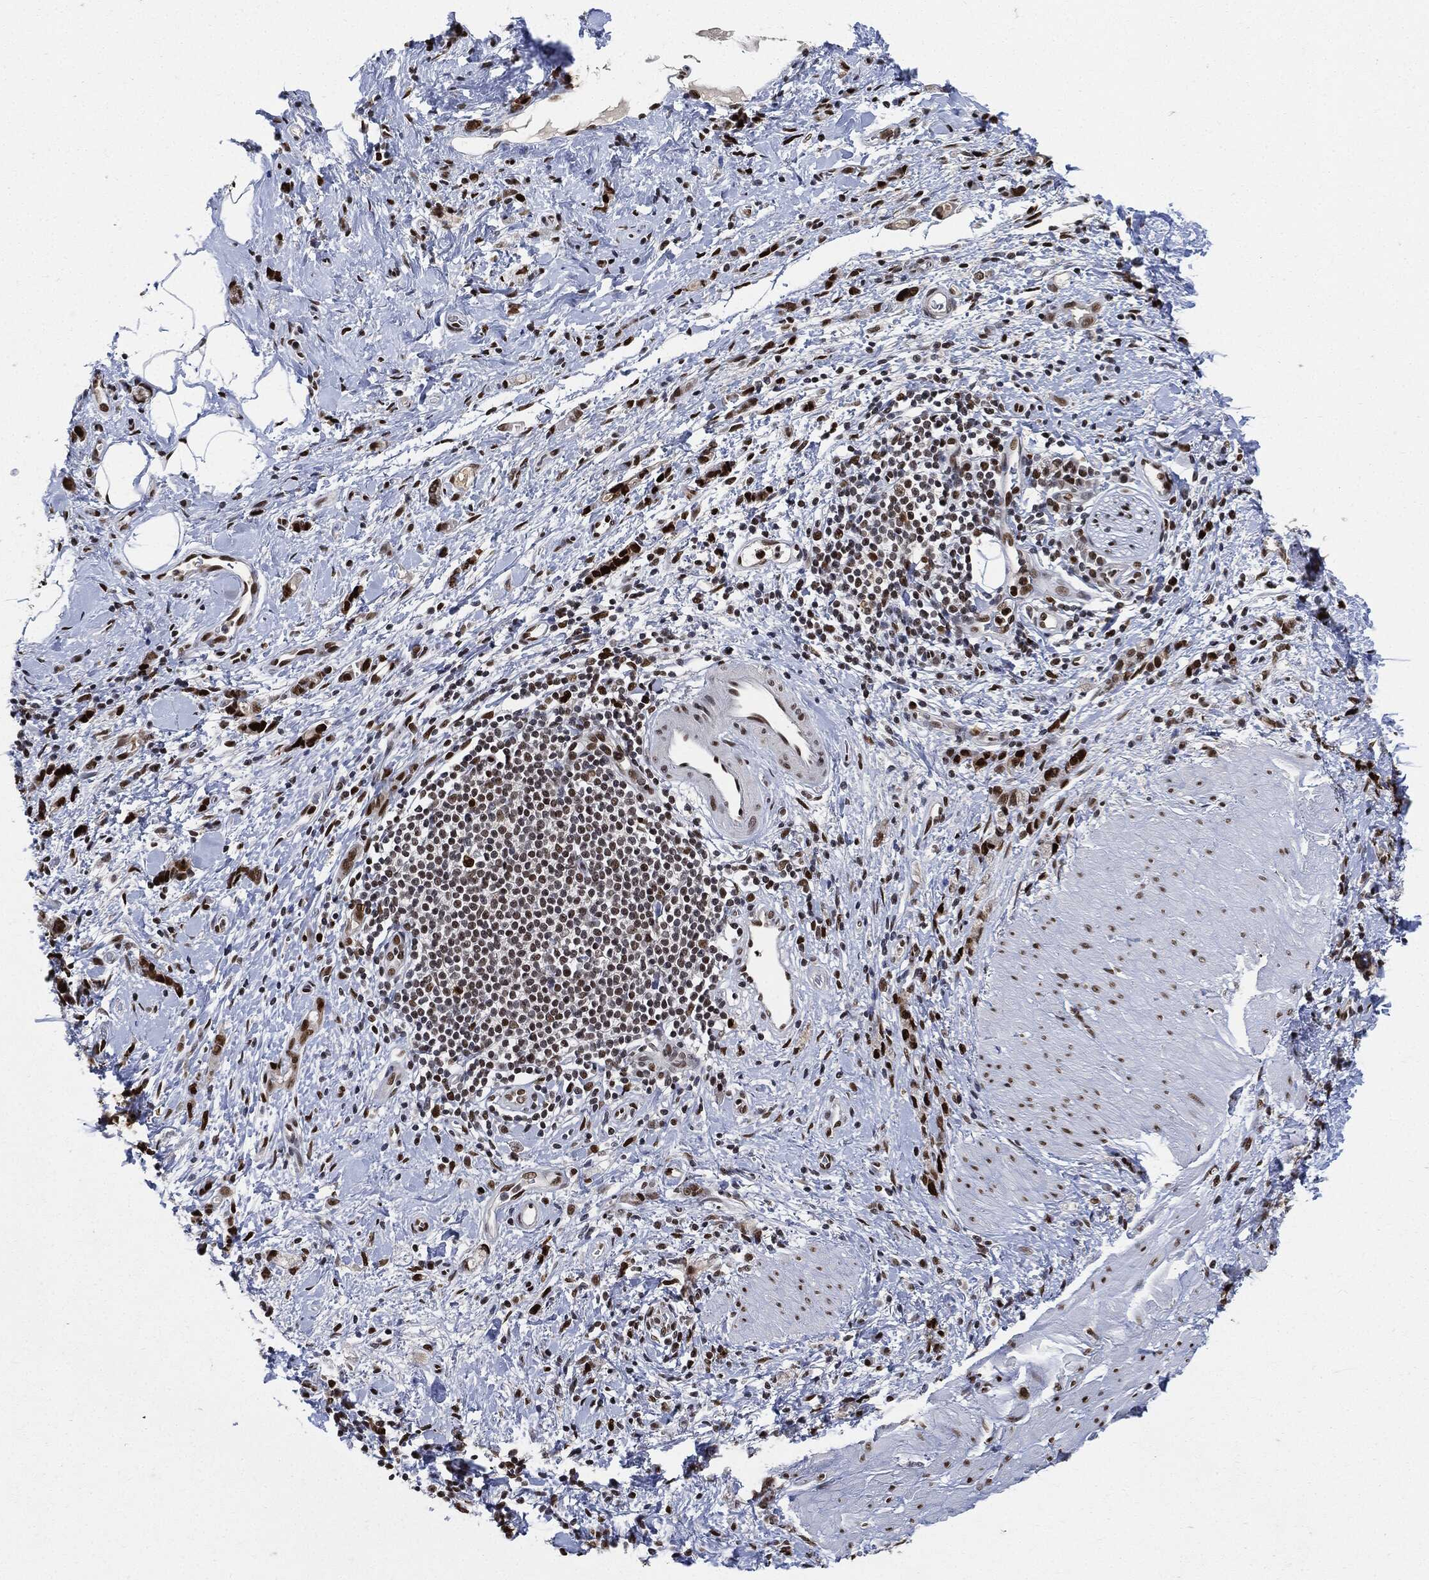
{"staining": {"intensity": "strong", "quantity": ">75%", "location": "nuclear"}, "tissue": "stomach cancer", "cell_type": "Tumor cells", "image_type": "cancer", "snomed": [{"axis": "morphology", "description": "Normal tissue, NOS"}, {"axis": "morphology", "description": "Adenocarcinoma, NOS"}, {"axis": "topography", "description": "Stomach"}], "caption": "This image reveals IHC staining of stomach adenocarcinoma, with high strong nuclear positivity in approximately >75% of tumor cells.", "gene": "PCNA", "patient": {"sex": "male", "age": 67}}